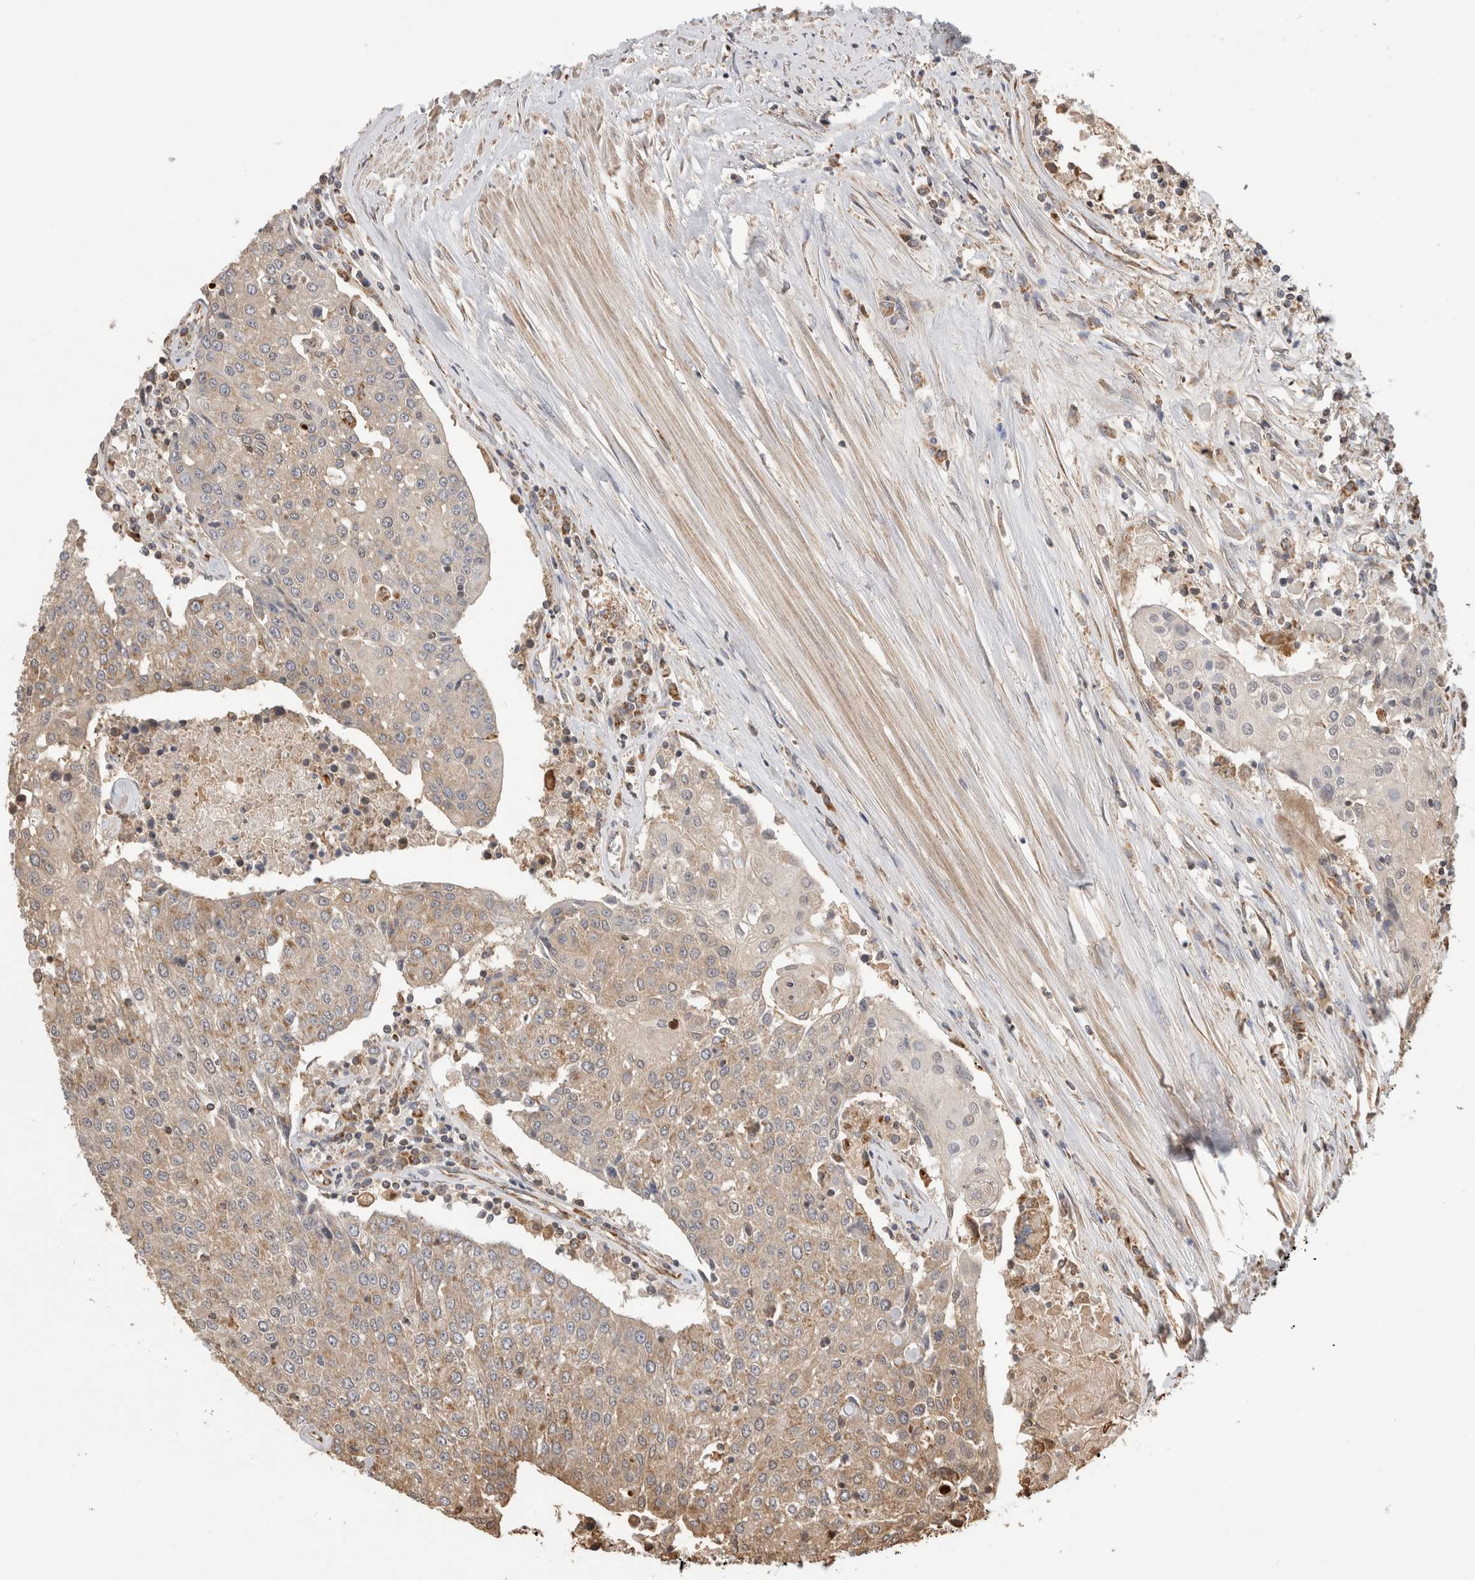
{"staining": {"intensity": "weak", "quantity": "25%-75%", "location": "cytoplasmic/membranous"}, "tissue": "urothelial cancer", "cell_type": "Tumor cells", "image_type": "cancer", "snomed": [{"axis": "morphology", "description": "Urothelial carcinoma, High grade"}, {"axis": "topography", "description": "Urinary bladder"}], "caption": "Protein staining of high-grade urothelial carcinoma tissue demonstrates weak cytoplasmic/membranous expression in about 25%-75% of tumor cells. The staining was performed using DAB (3,3'-diaminobenzidine), with brown indicating positive protein expression. Nuclei are stained blue with hematoxylin.", "gene": "IMMP2L", "patient": {"sex": "female", "age": 85}}